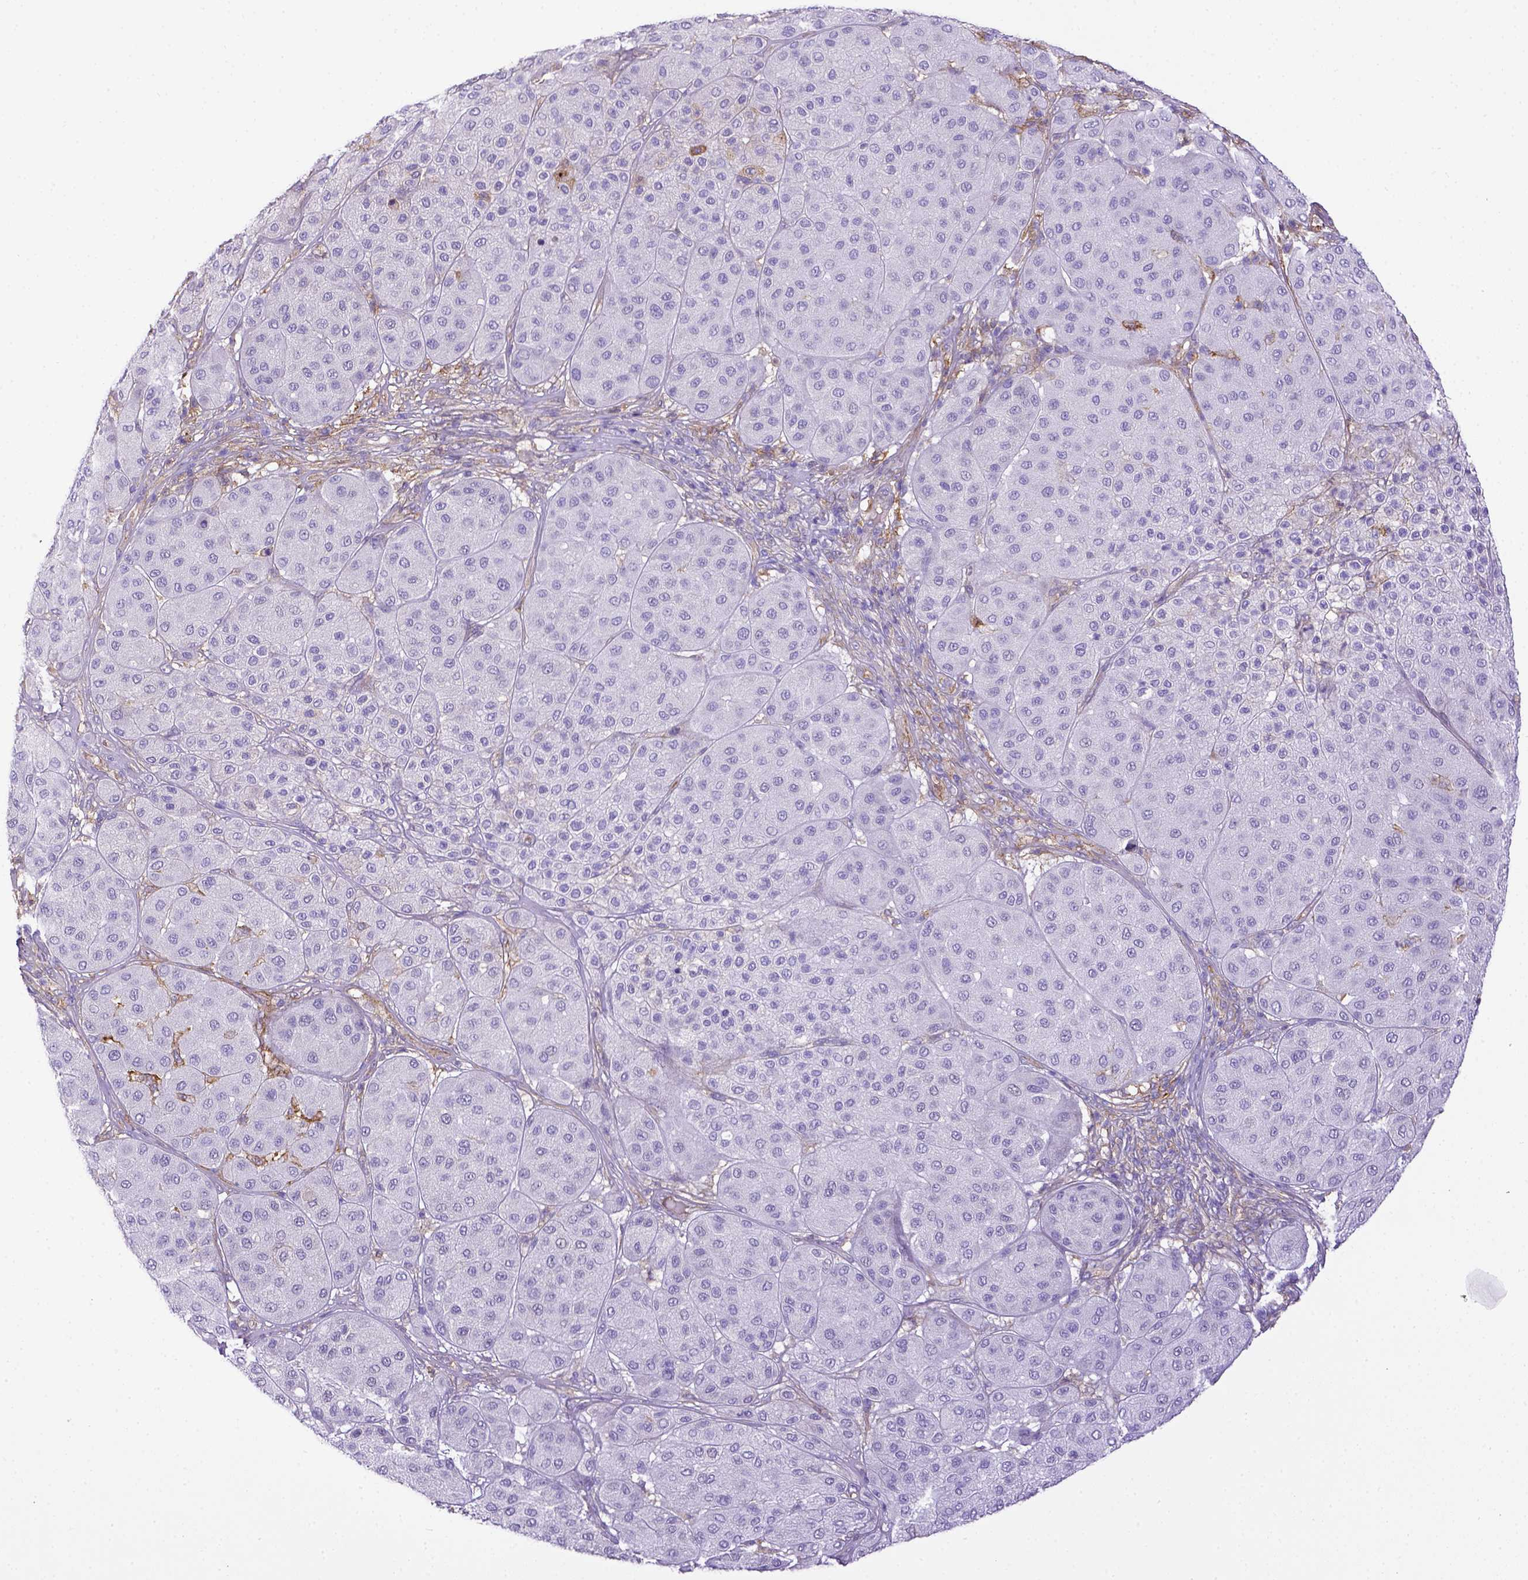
{"staining": {"intensity": "negative", "quantity": "none", "location": "none"}, "tissue": "melanoma", "cell_type": "Tumor cells", "image_type": "cancer", "snomed": [{"axis": "morphology", "description": "Malignant melanoma, Metastatic site"}, {"axis": "topography", "description": "Smooth muscle"}], "caption": "Tumor cells are negative for brown protein staining in melanoma.", "gene": "CD40", "patient": {"sex": "male", "age": 41}}